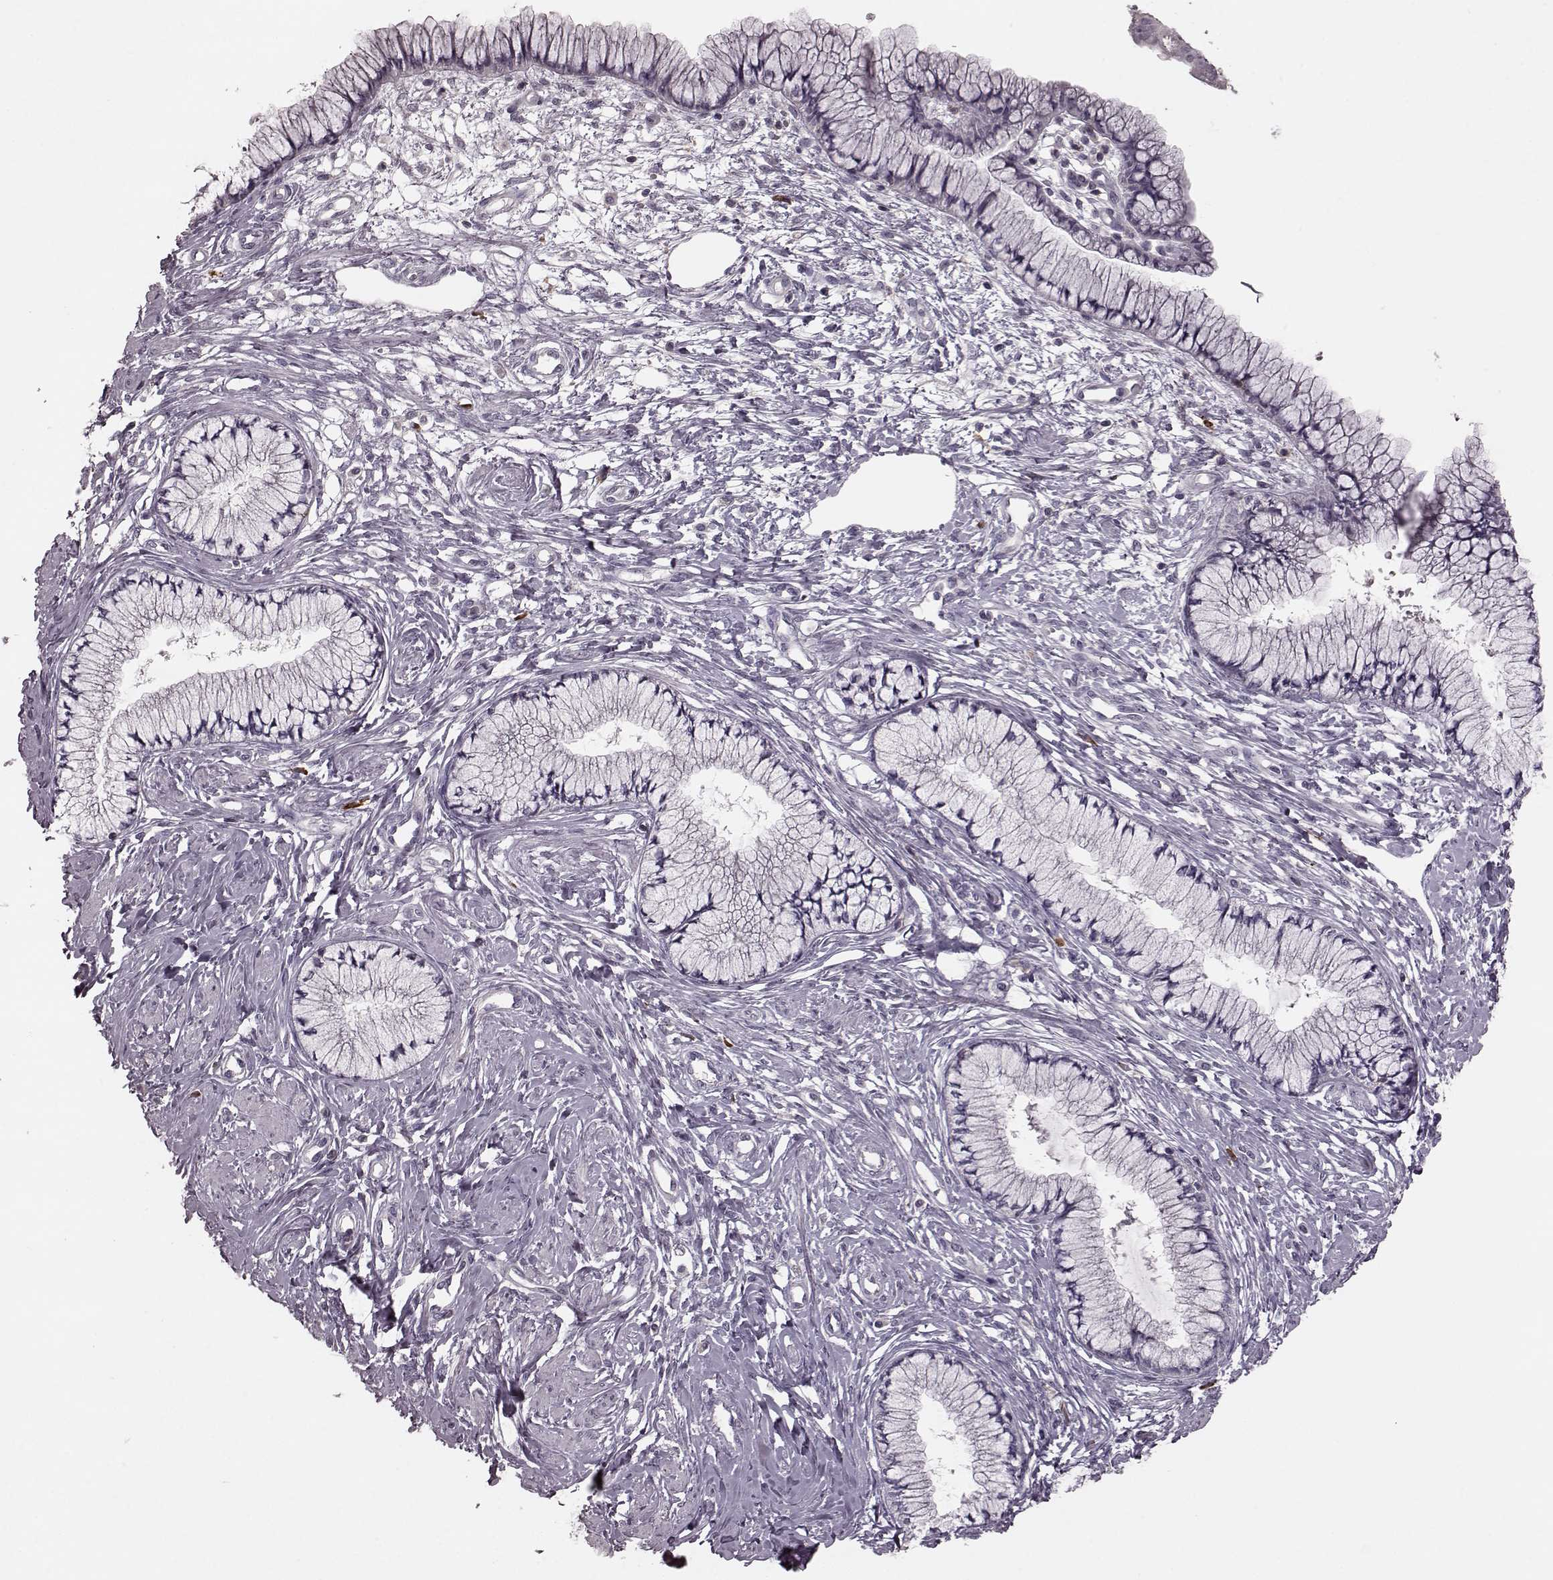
{"staining": {"intensity": "negative", "quantity": "none", "location": "none"}, "tissue": "cervix", "cell_type": "Glandular cells", "image_type": "normal", "snomed": [{"axis": "morphology", "description": "Normal tissue, NOS"}, {"axis": "topography", "description": "Cervix"}], "caption": "DAB (3,3'-diaminobenzidine) immunohistochemical staining of normal cervix exhibits no significant positivity in glandular cells.", "gene": "CD28", "patient": {"sex": "female", "age": 37}}